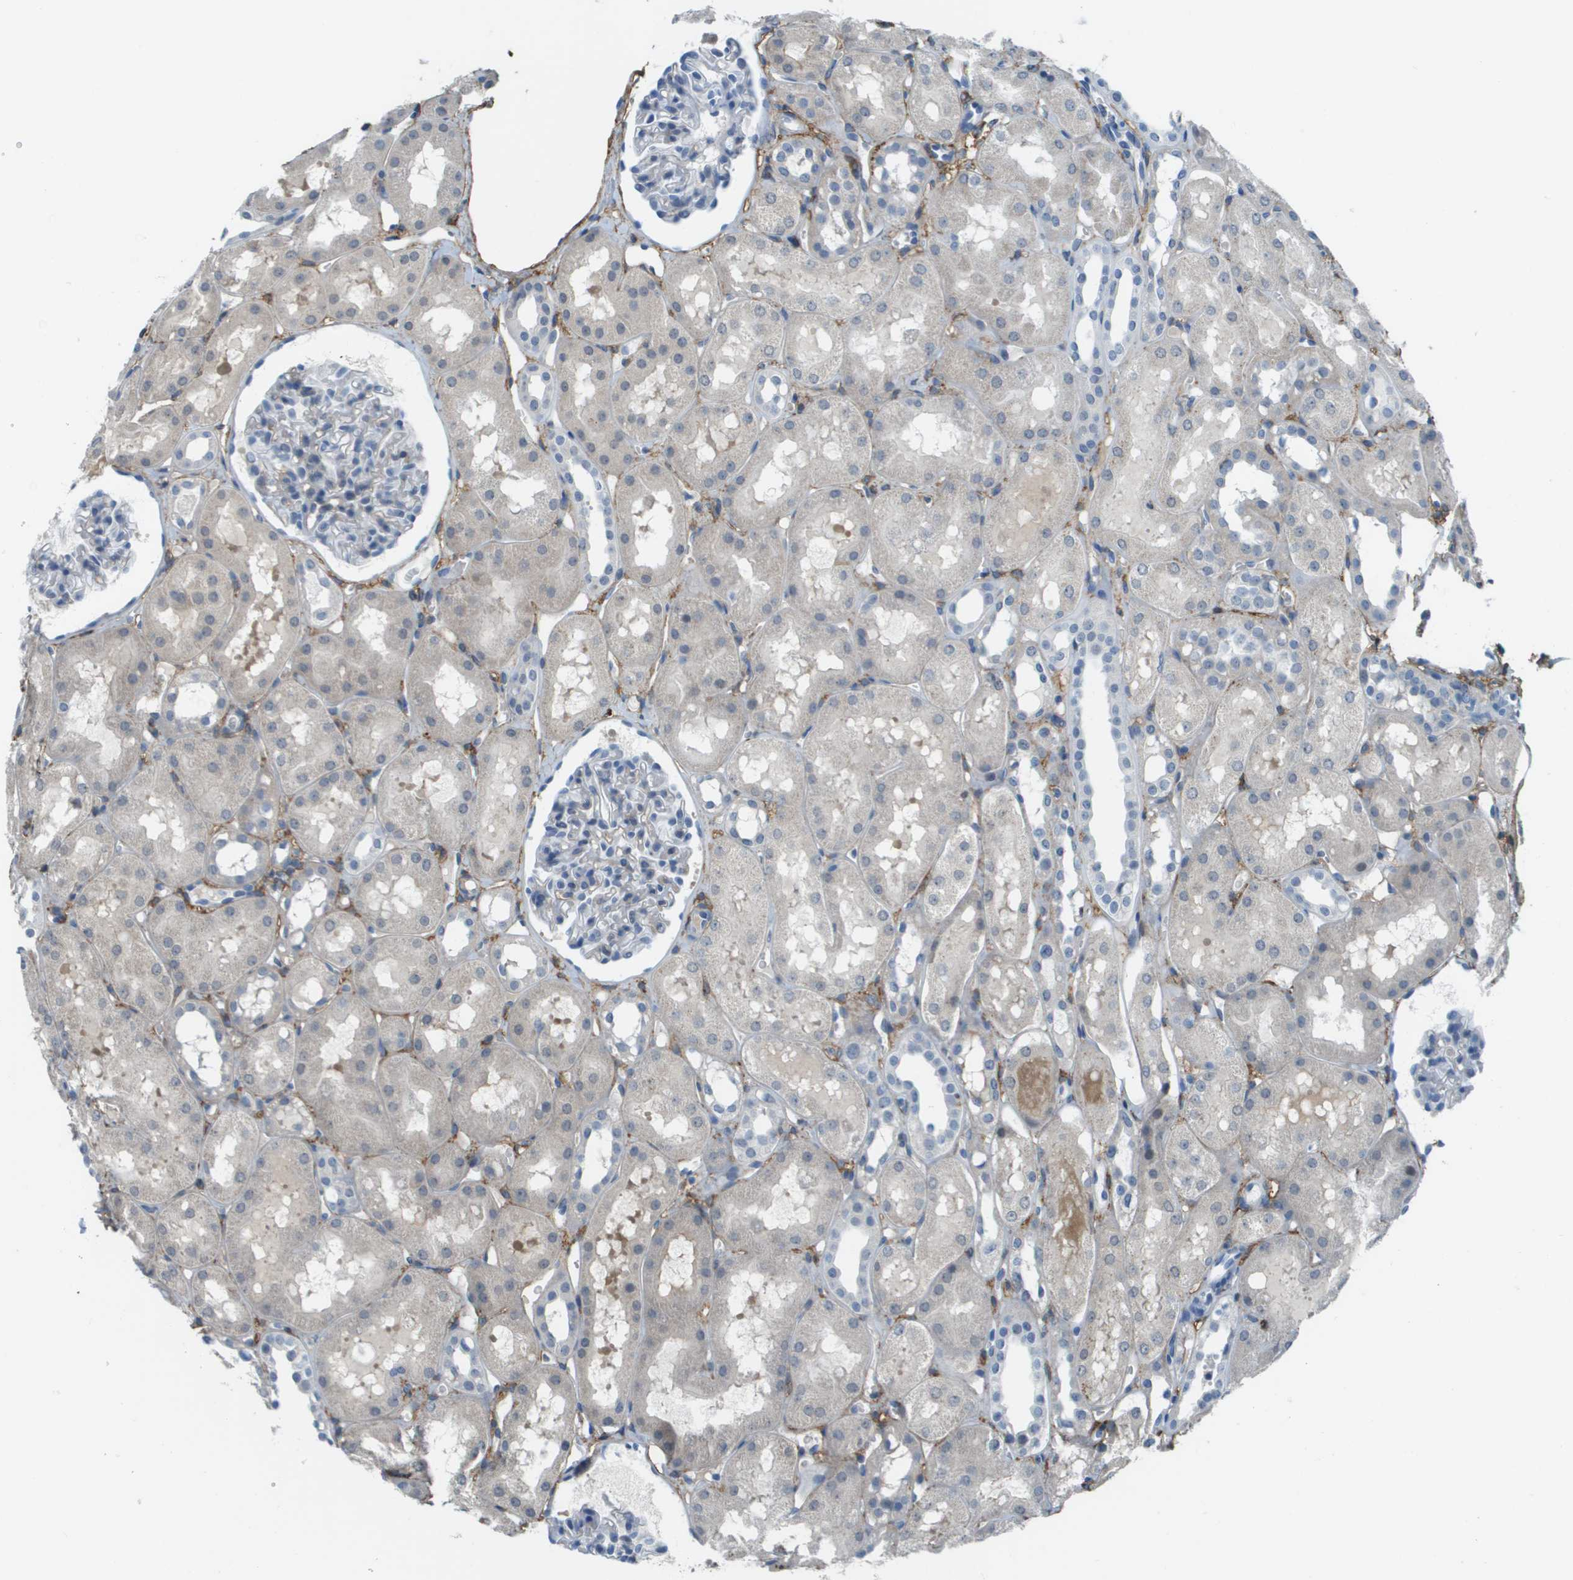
{"staining": {"intensity": "negative", "quantity": "none", "location": "none"}, "tissue": "kidney", "cell_type": "Cells in glomeruli", "image_type": "normal", "snomed": [{"axis": "morphology", "description": "Normal tissue, NOS"}, {"axis": "topography", "description": "Kidney"}, {"axis": "topography", "description": "Urinary bladder"}], "caption": "This is an IHC micrograph of unremarkable human kidney. There is no expression in cells in glomeruli.", "gene": "ZBTB43", "patient": {"sex": "male", "age": 16}}